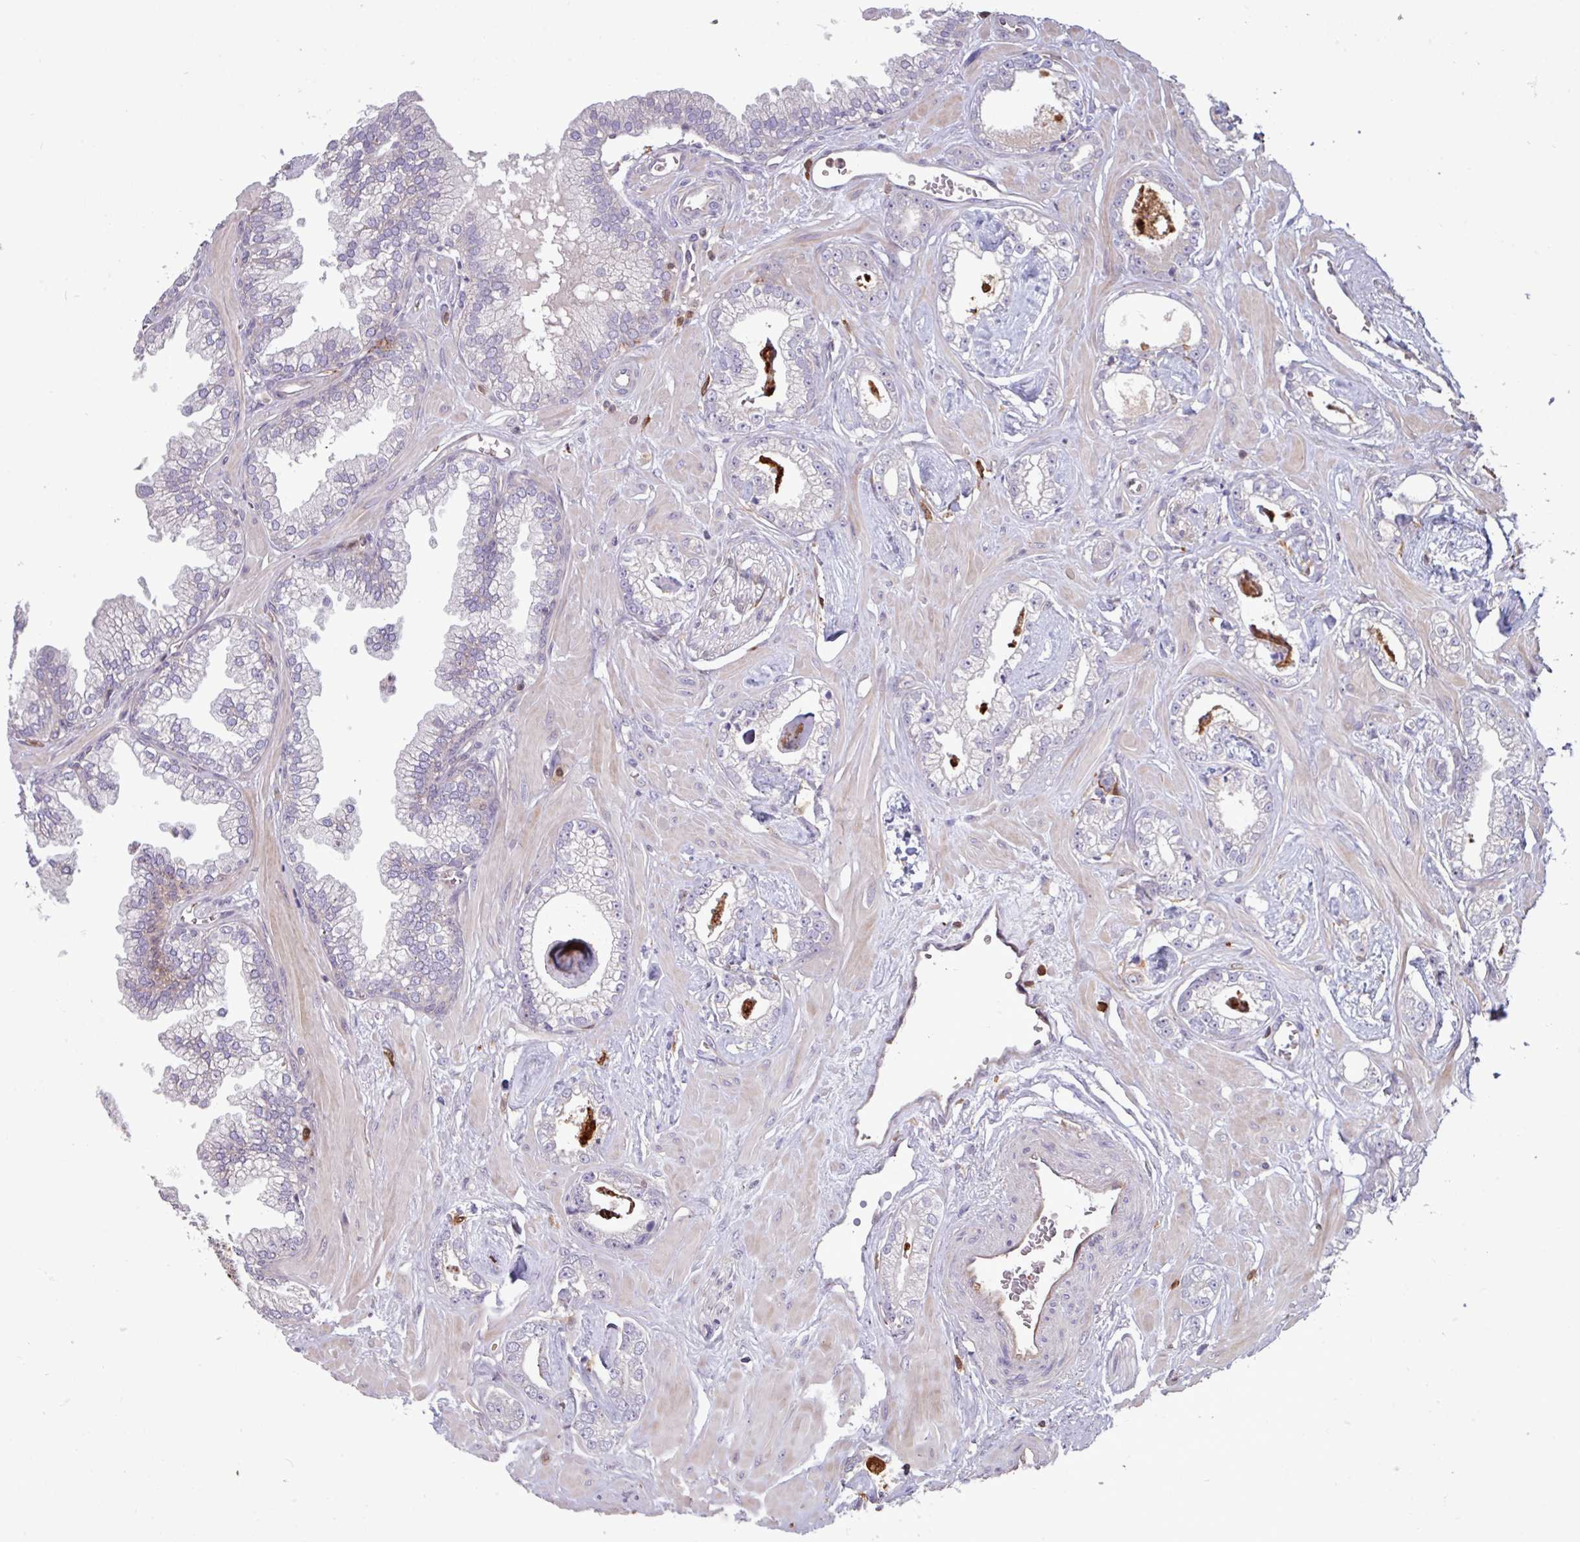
{"staining": {"intensity": "negative", "quantity": "none", "location": "none"}, "tissue": "prostate cancer", "cell_type": "Tumor cells", "image_type": "cancer", "snomed": [{"axis": "morphology", "description": "Adenocarcinoma, Low grade"}, {"axis": "topography", "description": "Prostate"}], "caption": "Immunohistochemical staining of human adenocarcinoma (low-grade) (prostate) shows no significant staining in tumor cells.", "gene": "SEC61G", "patient": {"sex": "male", "age": 60}}